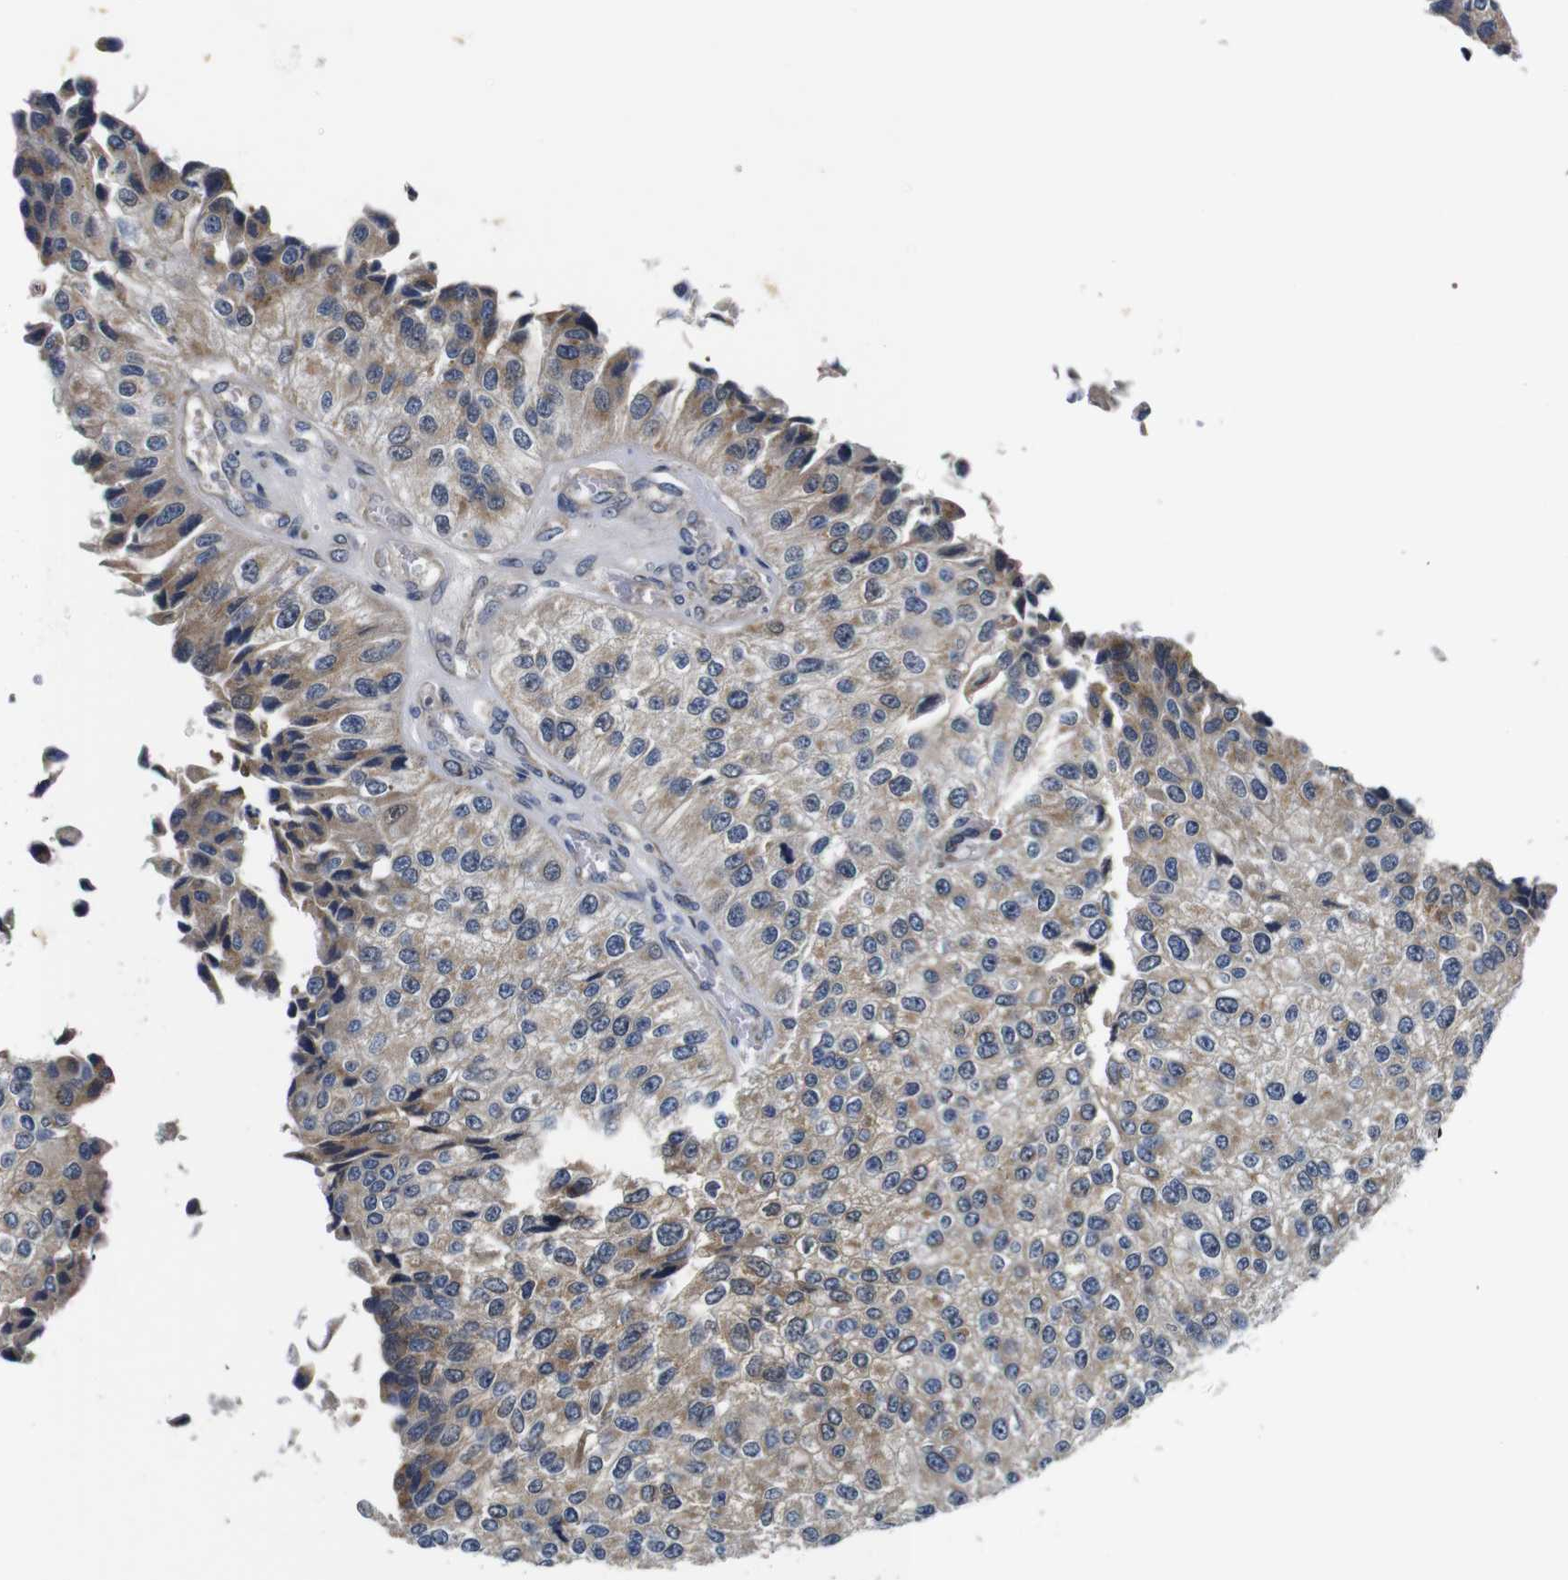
{"staining": {"intensity": "weak", "quantity": ">75%", "location": "cytoplasmic/membranous"}, "tissue": "urothelial cancer", "cell_type": "Tumor cells", "image_type": "cancer", "snomed": [{"axis": "morphology", "description": "Urothelial carcinoma, High grade"}, {"axis": "topography", "description": "Kidney"}, {"axis": "topography", "description": "Urinary bladder"}], "caption": "Tumor cells display low levels of weak cytoplasmic/membranous staining in about >75% of cells in human urothelial cancer. (DAB (3,3'-diaminobenzidine) = brown stain, brightfield microscopy at high magnification).", "gene": "FKBP14", "patient": {"sex": "male", "age": 77}}